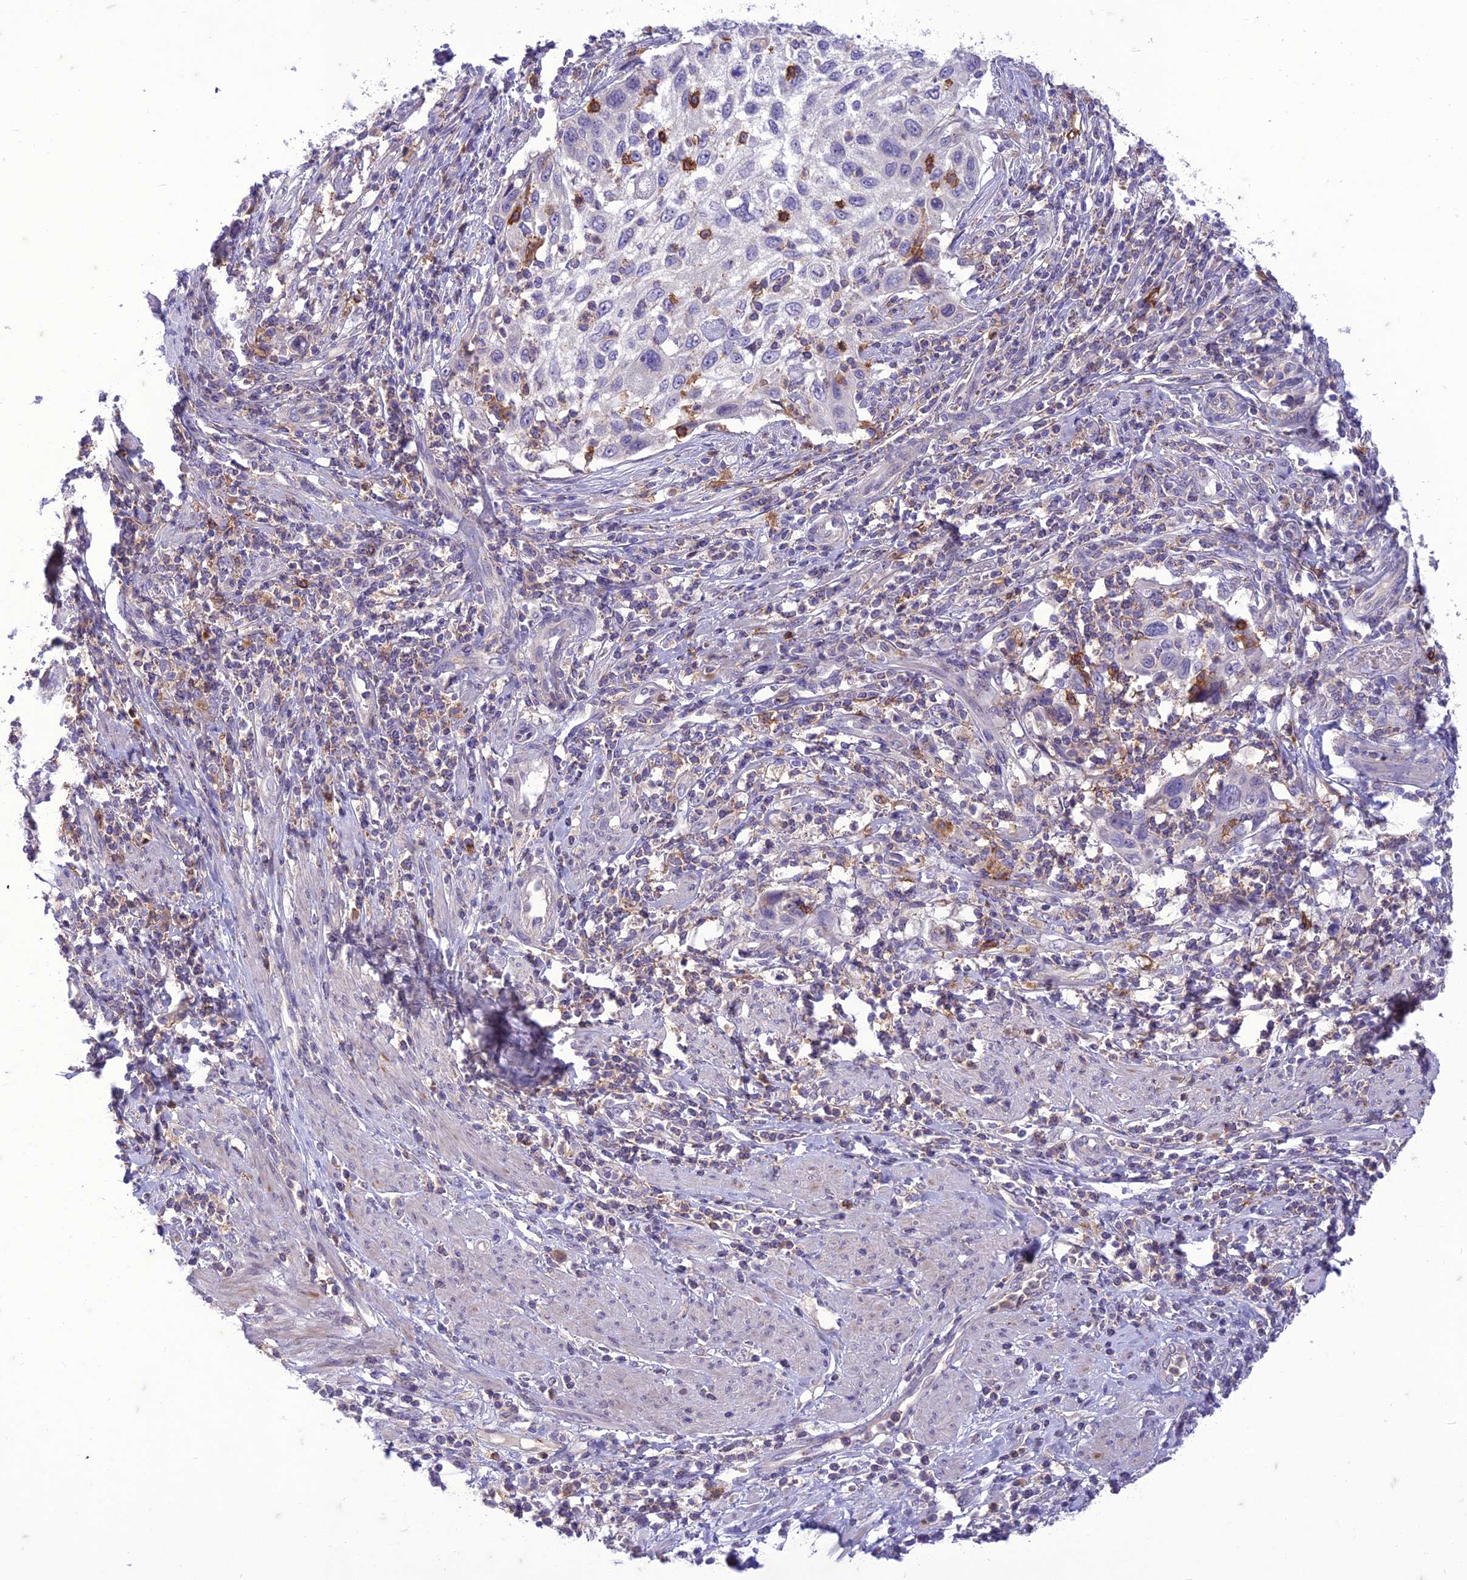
{"staining": {"intensity": "negative", "quantity": "none", "location": "none"}, "tissue": "cervical cancer", "cell_type": "Tumor cells", "image_type": "cancer", "snomed": [{"axis": "morphology", "description": "Squamous cell carcinoma, NOS"}, {"axis": "topography", "description": "Cervix"}], "caption": "The immunohistochemistry photomicrograph has no significant expression in tumor cells of squamous cell carcinoma (cervical) tissue.", "gene": "ITGAE", "patient": {"sex": "female", "age": 70}}